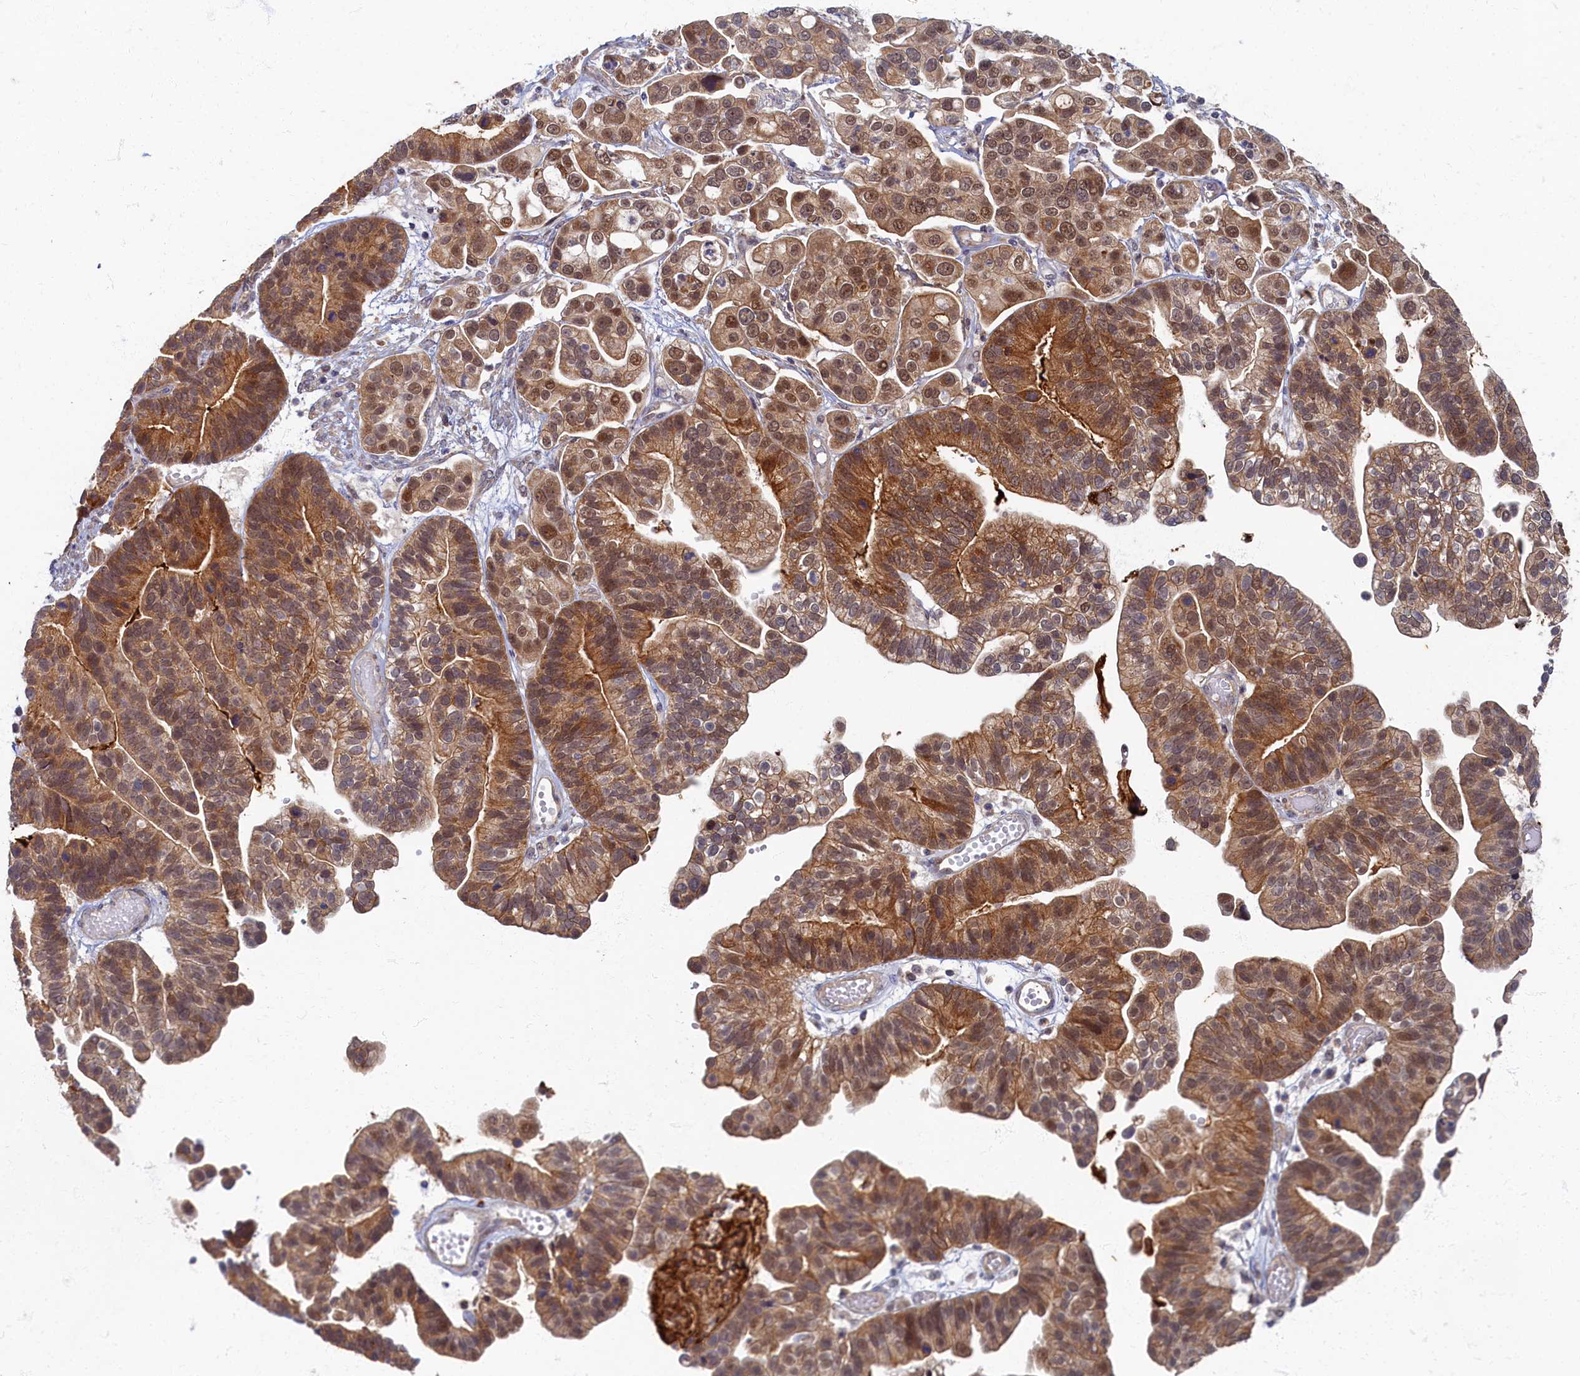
{"staining": {"intensity": "moderate", "quantity": ">75%", "location": "cytoplasmic/membranous,nuclear"}, "tissue": "ovarian cancer", "cell_type": "Tumor cells", "image_type": "cancer", "snomed": [{"axis": "morphology", "description": "Cystadenocarcinoma, serous, NOS"}, {"axis": "topography", "description": "Ovary"}], "caption": "This micrograph shows immunohistochemistry (IHC) staining of human serous cystadenocarcinoma (ovarian), with medium moderate cytoplasmic/membranous and nuclear staining in about >75% of tumor cells.", "gene": "WDR59", "patient": {"sex": "female", "age": 56}}